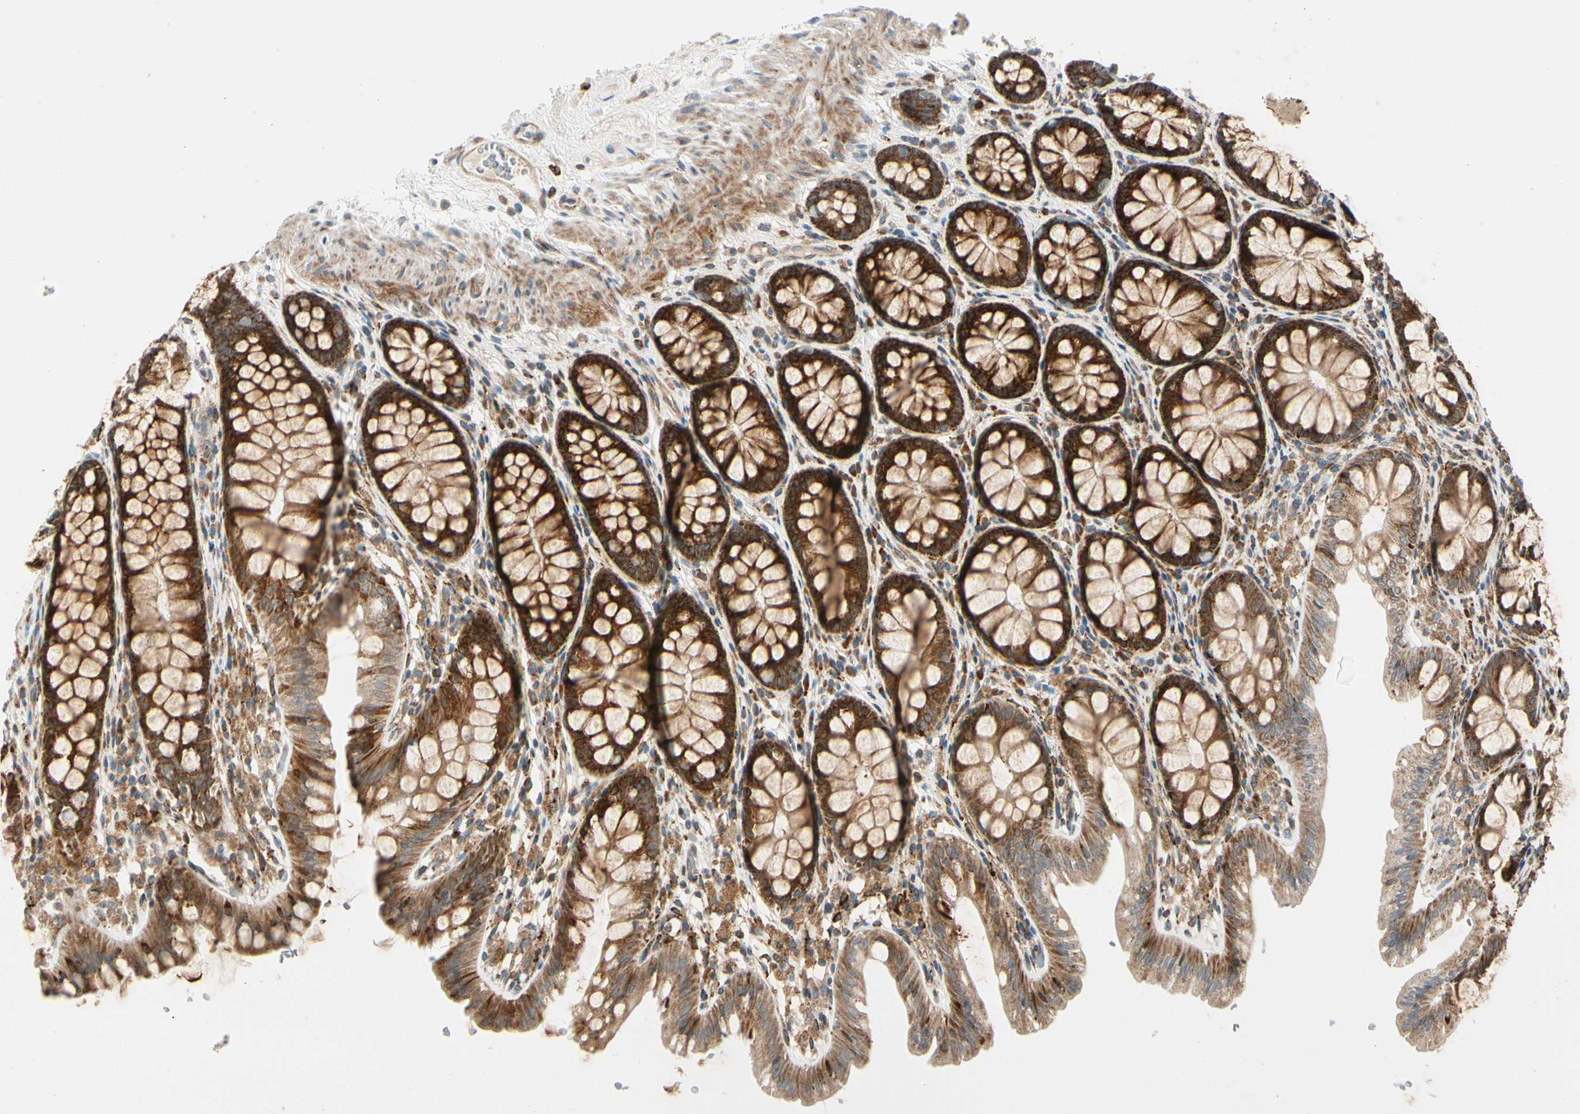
{"staining": {"intensity": "moderate", "quantity": ">75%", "location": "cytoplasmic/membranous"}, "tissue": "colon", "cell_type": "Endothelial cells", "image_type": "normal", "snomed": [{"axis": "morphology", "description": "Normal tissue, NOS"}, {"axis": "topography", "description": "Colon"}], "caption": "Immunohistochemistry (IHC) of unremarkable human colon shows medium levels of moderate cytoplasmic/membranous staining in about >75% of endothelial cells. (Brightfield microscopy of DAB IHC at high magnification).", "gene": "MRPL9", "patient": {"sex": "female", "age": 55}}